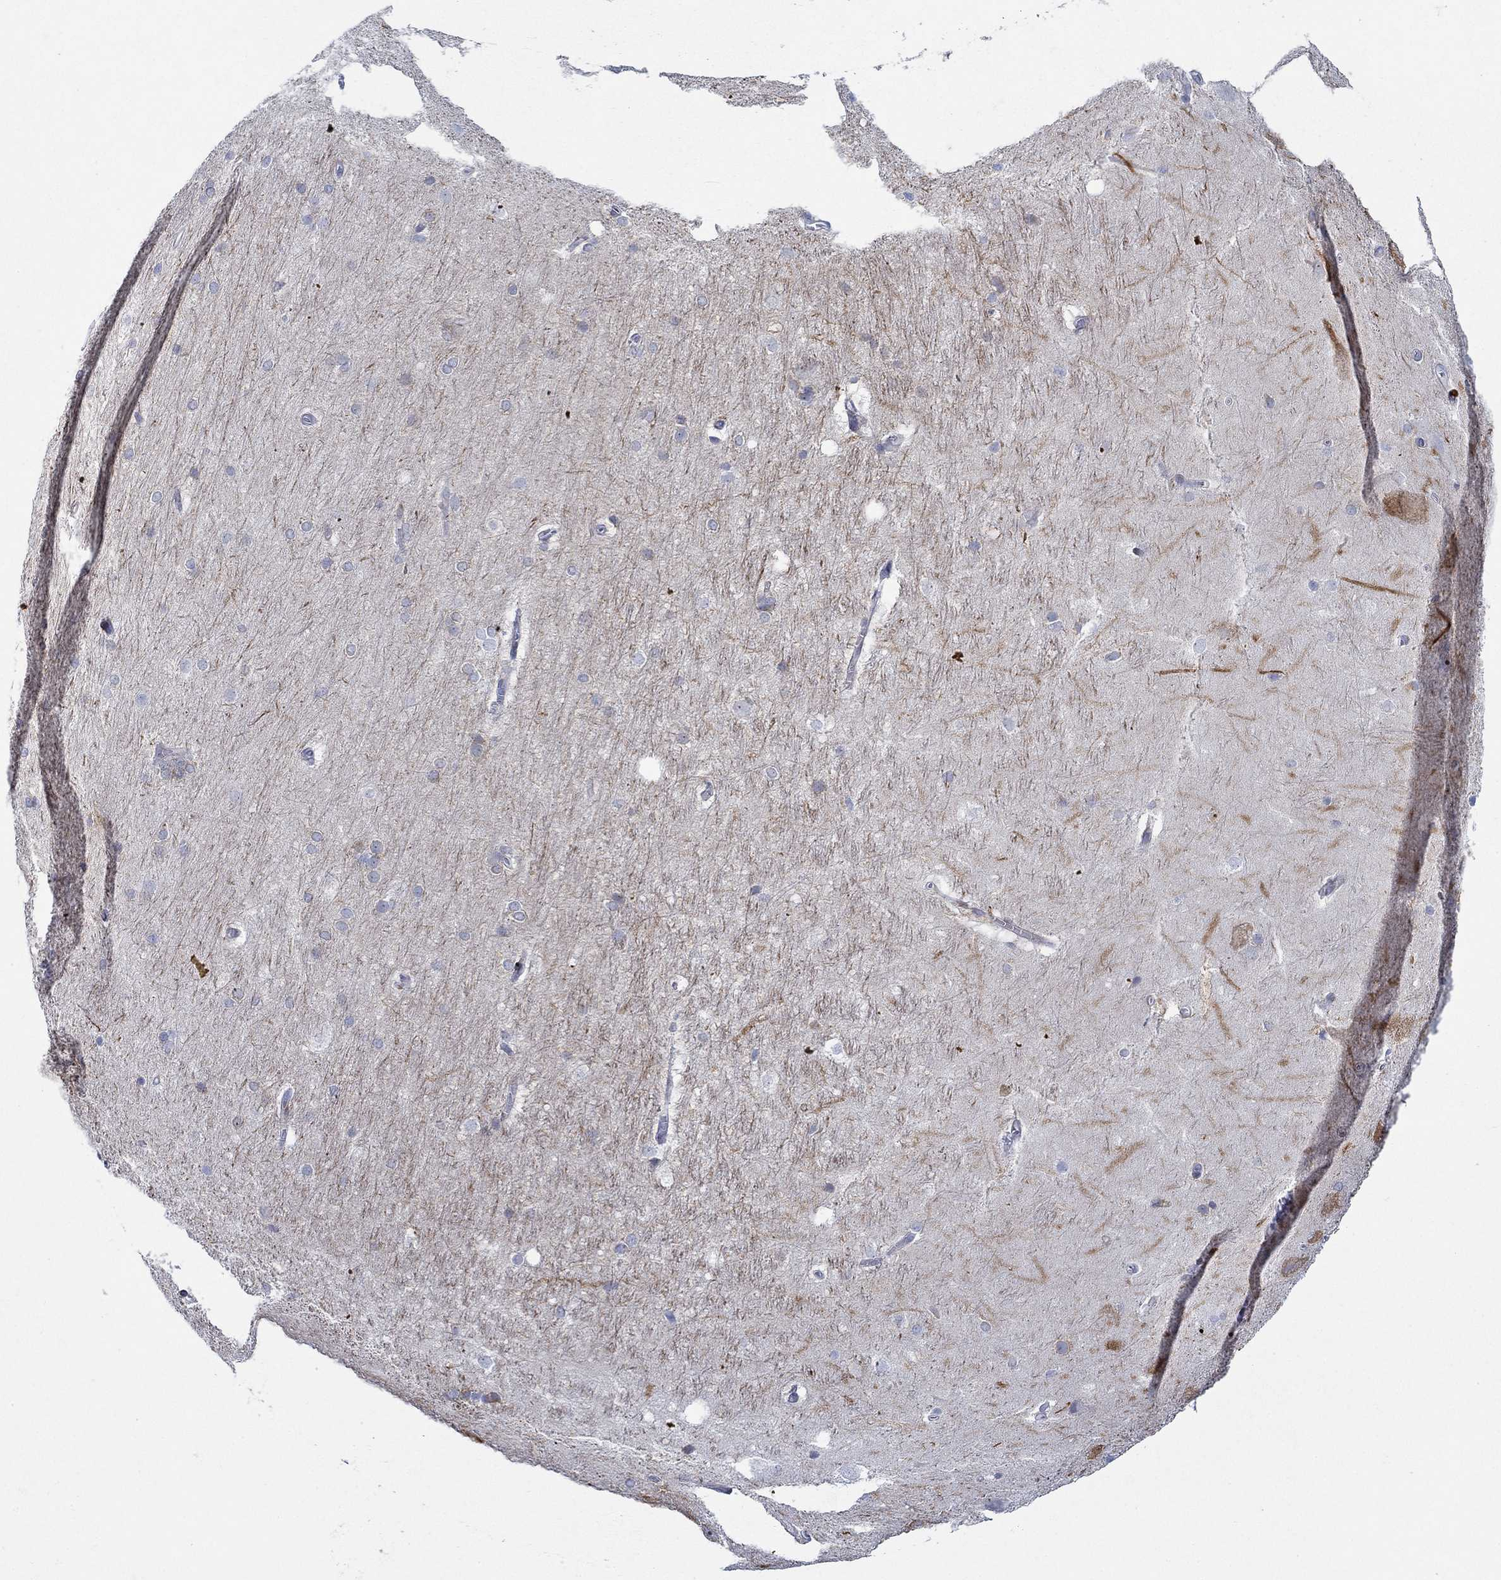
{"staining": {"intensity": "negative", "quantity": "none", "location": "none"}, "tissue": "hippocampus", "cell_type": "Glial cells", "image_type": "normal", "snomed": [{"axis": "morphology", "description": "Normal tissue, NOS"}, {"axis": "topography", "description": "Cerebral cortex"}, {"axis": "topography", "description": "Hippocampus"}], "caption": "This is an immunohistochemistry (IHC) image of normal human hippocampus. There is no expression in glial cells.", "gene": "KSR2", "patient": {"sex": "female", "age": 19}}